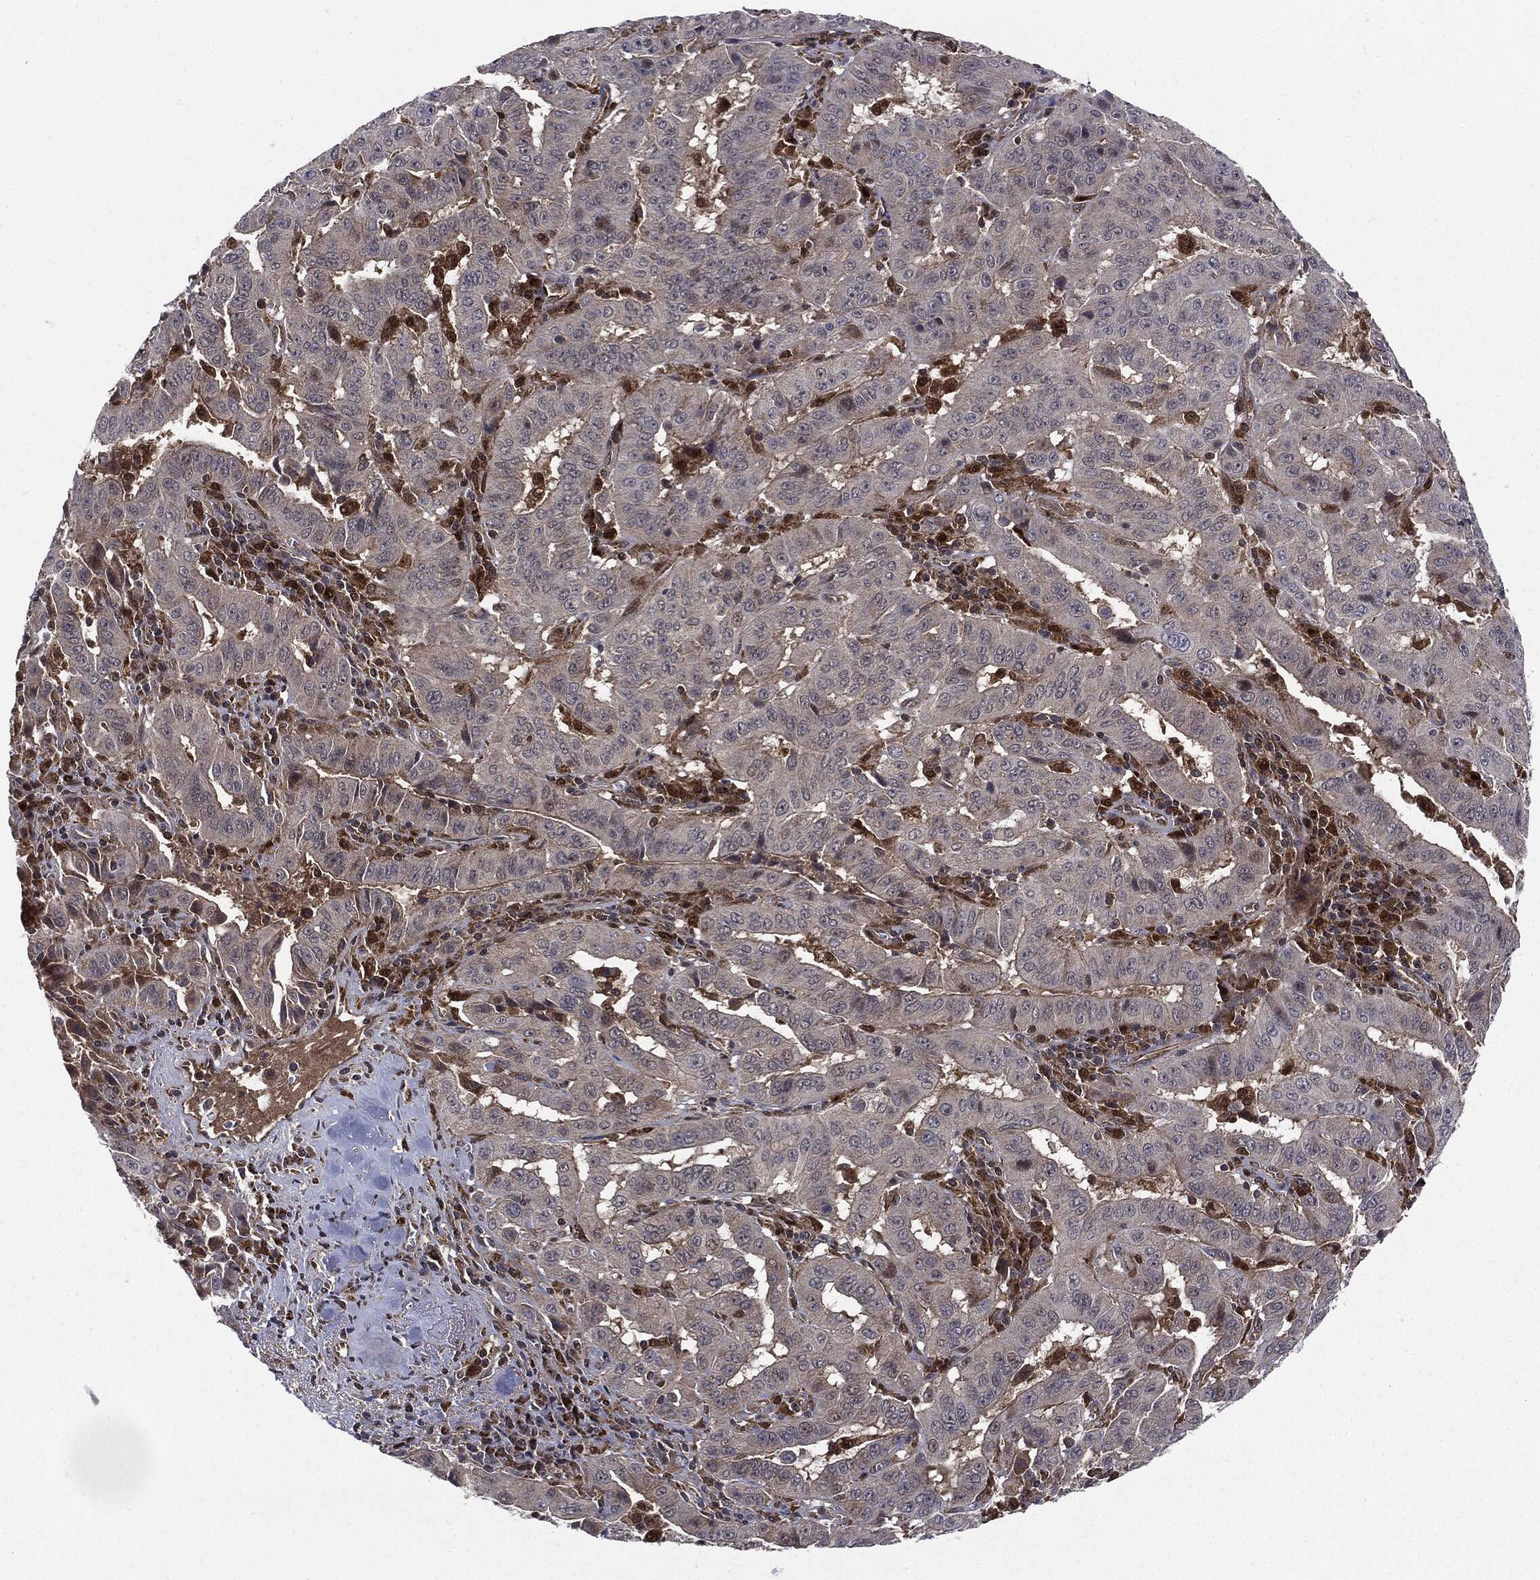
{"staining": {"intensity": "negative", "quantity": "none", "location": "none"}, "tissue": "pancreatic cancer", "cell_type": "Tumor cells", "image_type": "cancer", "snomed": [{"axis": "morphology", "description": "Adenocarcinoma, NOS"}, {"axis": "topography", "description": "Pancreas"}], "caption": "Tumor cells show no significant positivity in adenocarcinoma (pancreatic).", "gene": "PTPA", "patient": {"sex": "male", "age": 63}}